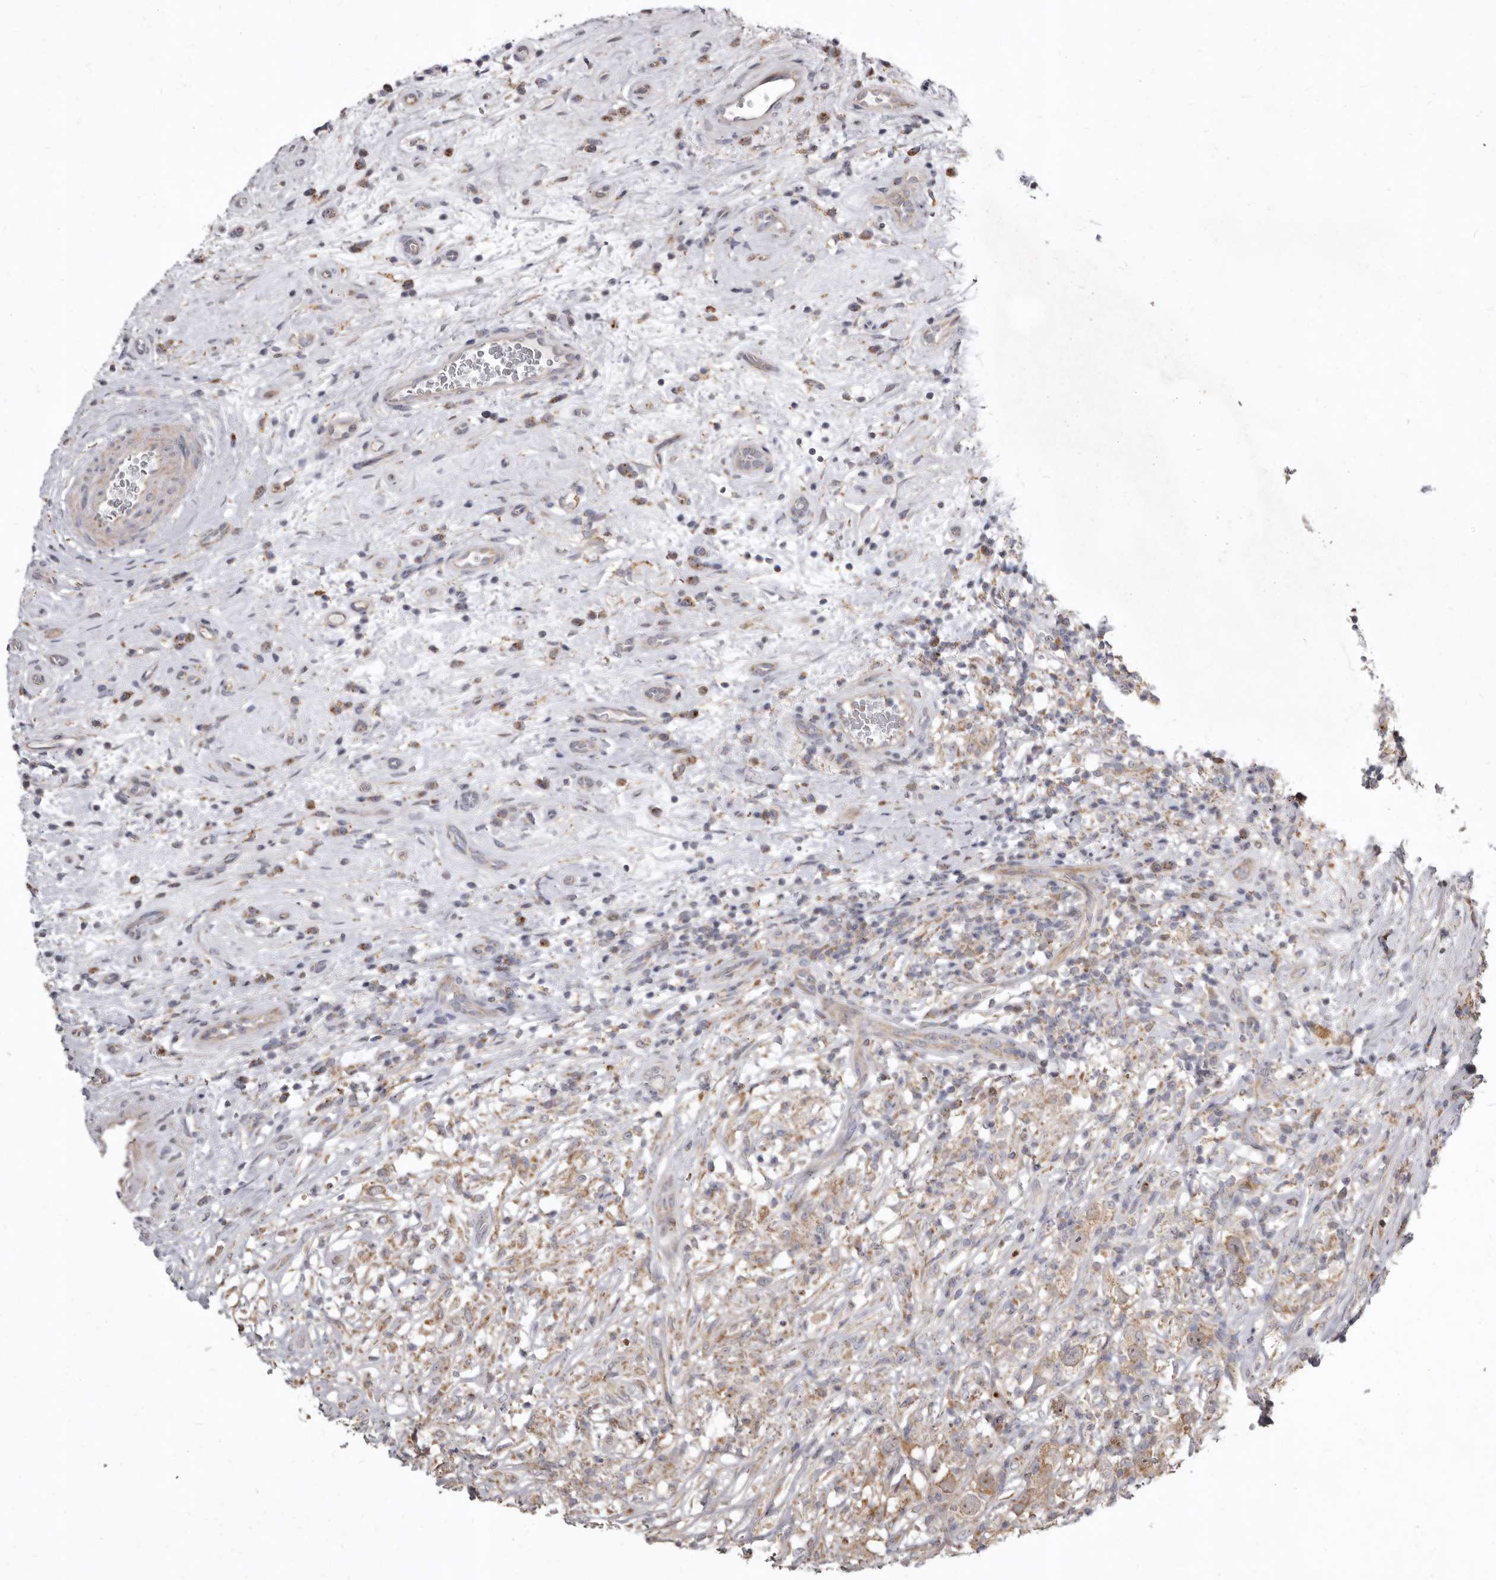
{"staining": {"intensity": "moderate", "quantity": ">75%", "location": "cytoplasmic/membranous"}, "tissue": "testis cancer", "cell_type": "Tumor cells", "image_type": "cancer", "snomed": [{"axis": "morphology", "description": "Seminoma, NOS"}, {"axis": "topography", "description": "Testis"}], "caption": "Protein staining of testis seminoma tissue displays moderate cytoplasmic/membranous positivity in approximately >75% of tumor cells.", "gene": "SMC4", "patient": {"sex": "male", "age": 49}}